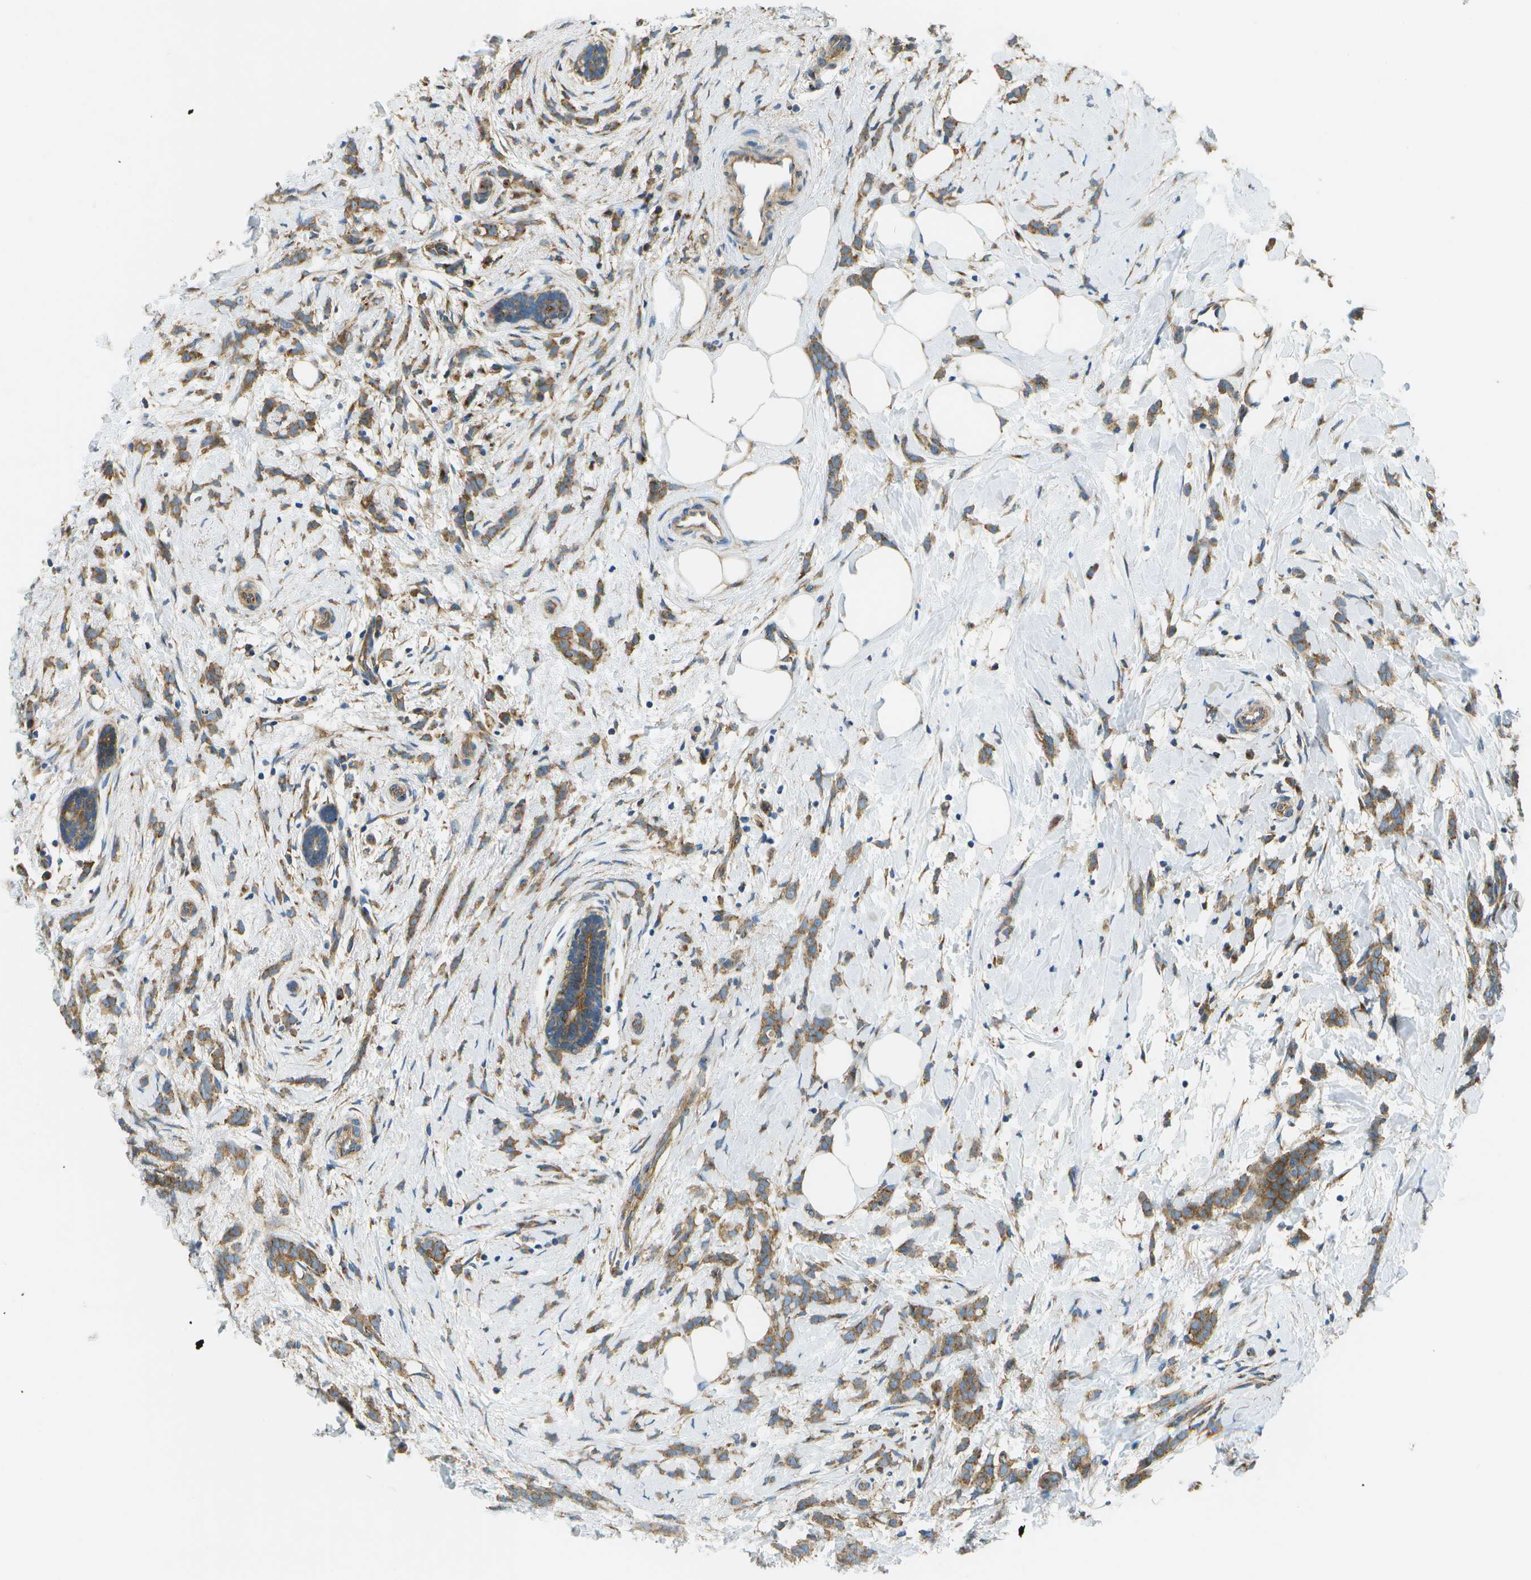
{"staining": {"intensity": "moderate", "quantity": ">75%", "location": "cytoplasmic/membranous"}, "tissue": "breast cancer", "cell_type": "Tumor cells", "image_type": "cancer", "snomed": [{"axis": "morphology", "description": "Lobular carcinoma, in situ"}, {"axis": "morphology", "description": "Lobular carcinoma"}, {"axis": "topography", "description": "Breast"}], "caption": "Moderate cytoplasmic/membranous positivity is appreciated in approximately >75% of tumor cells in lobular carcinoma in situ (breast). The protein of interest is stained brown, and the nuclei are stained in blue (DAB IHC with brightfield microscopy, high magnification).", "gene": "CLTC", "patient": {"sex": "female", "age": 41}}